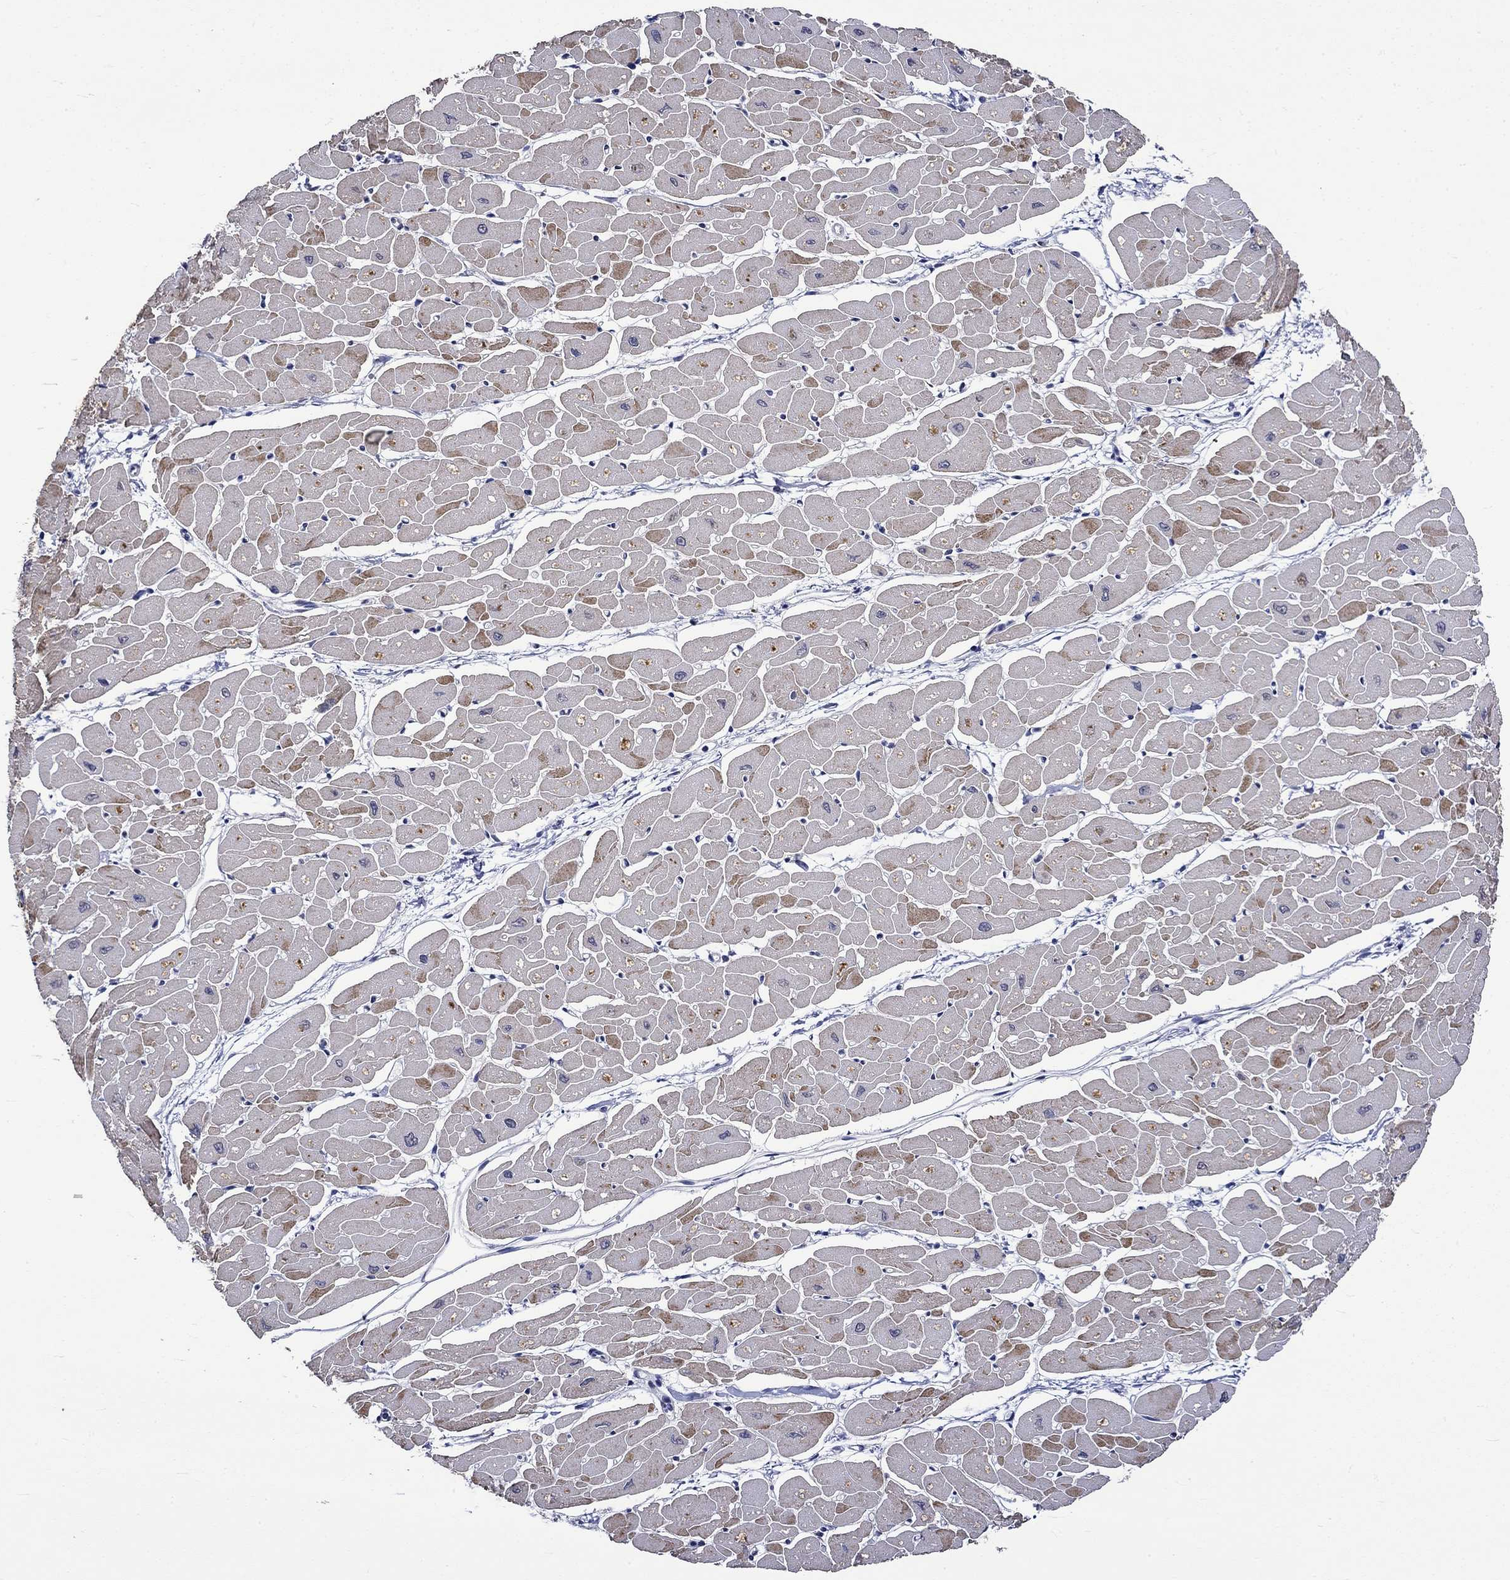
{"staining": {"intensity": "moderate", "quantity": "25%-75%", "location": "cytoplasmic/membranous"}, "tissue": "heart muscle", "cell_type": "Cardiomyocytes", "image_type": "normal", "snomed": [{"axis": "morphology", "description": "Normal tissue, NOS"}, {"axis": "topography", "description": "Heart"}], "caption": "Moderate cytoplasmic/membranous staining is present in approximately 25%-75% of cardiomyocytes in unremarkable heart muscle.", "gene": "DDX3Y", "patient": {"sex": "male", "age": 57}}